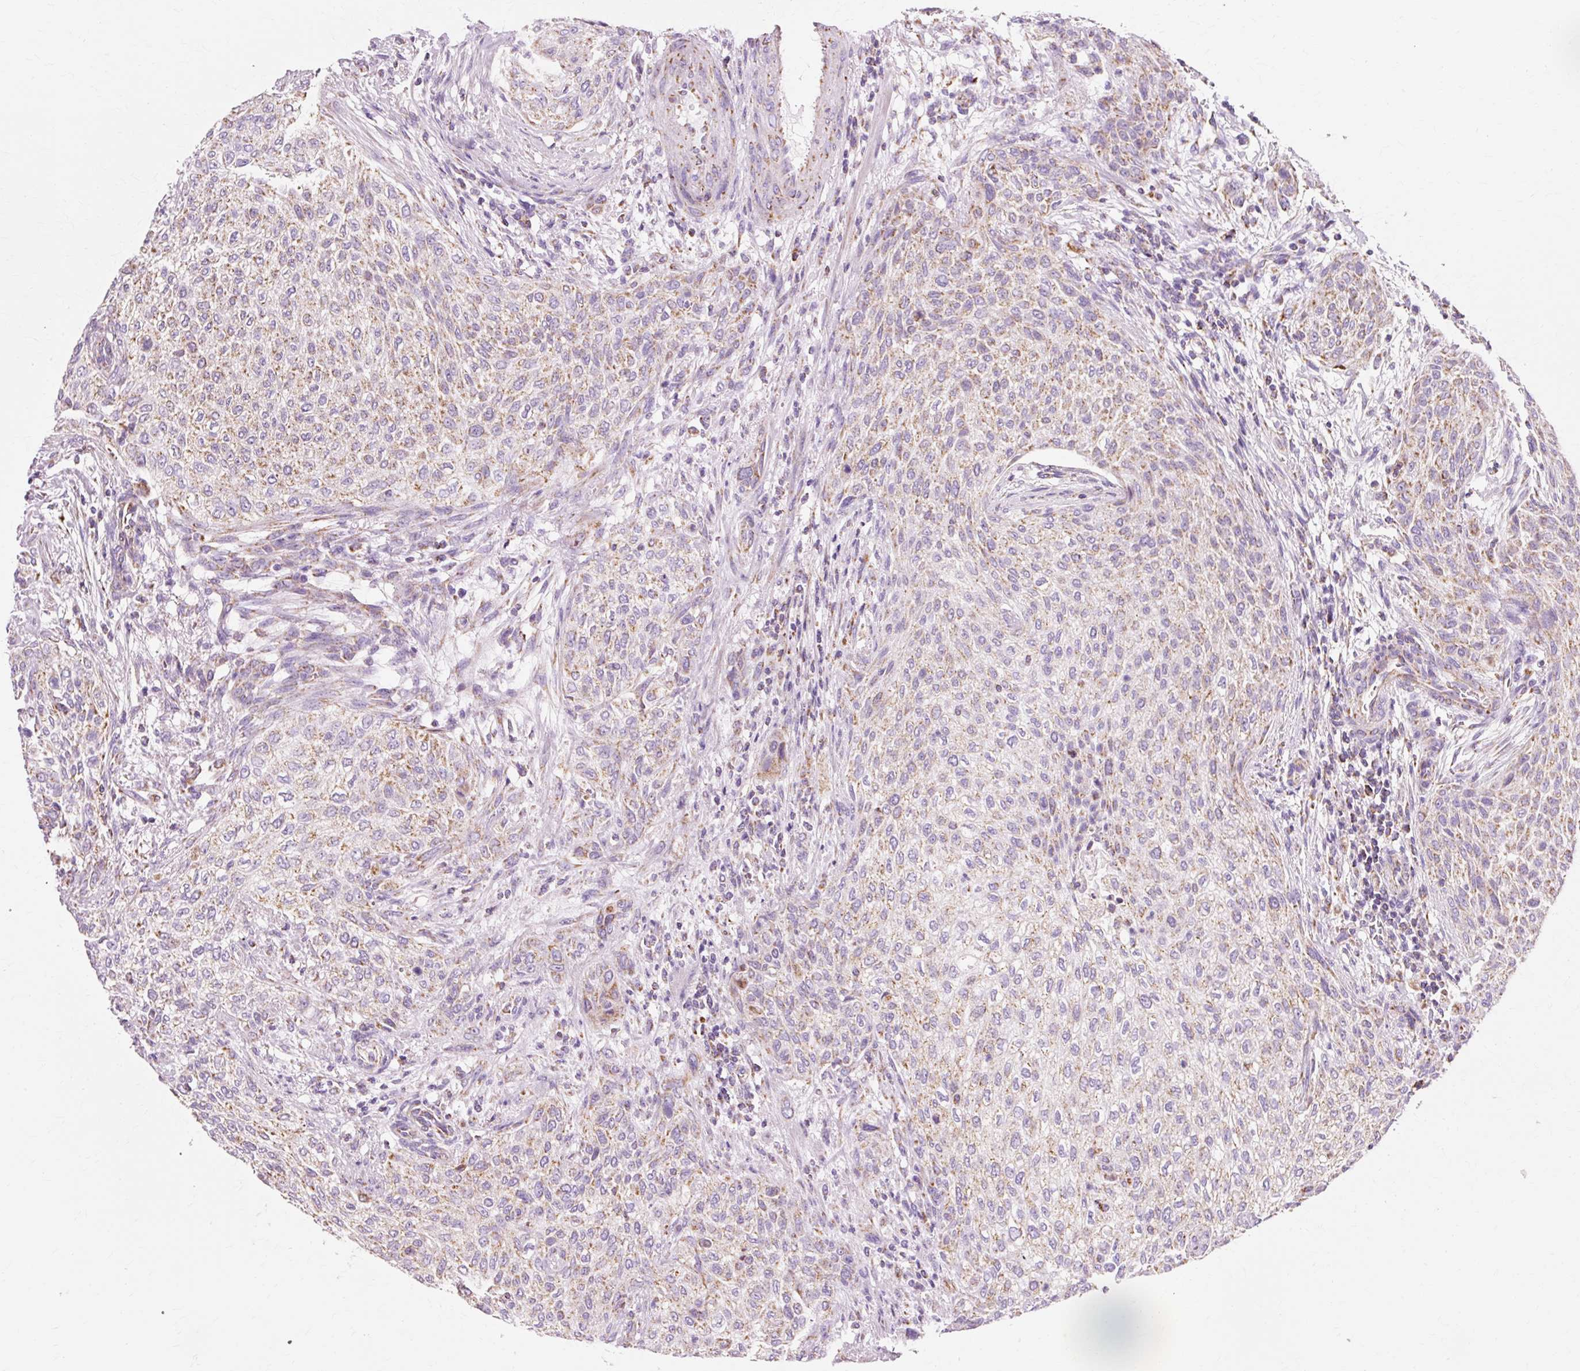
{"staining": {"intensity": "weak", "quantity": "25%-75%", "location": "cytoplasmic/membranous"}, "tissue": "urothelial cancer", "cell_type": "Tumor cells", "image_type": "cancer", "snomed": [{"axis": "morphology", "description": "Urothelial carcinoma, High grade"}, {"axis": "topography", "description": "Urinary bladder"}], "caption": "A micrograph showing weak cytoplasmic/membranous expression in approximately 25%-75% of tumor cells in urothelial carcinoma (high-grade), as visualized by brown immunohistochemical staining.", "gene": "ATP5PO", "patient": {"sex": "male", "age": 35}}